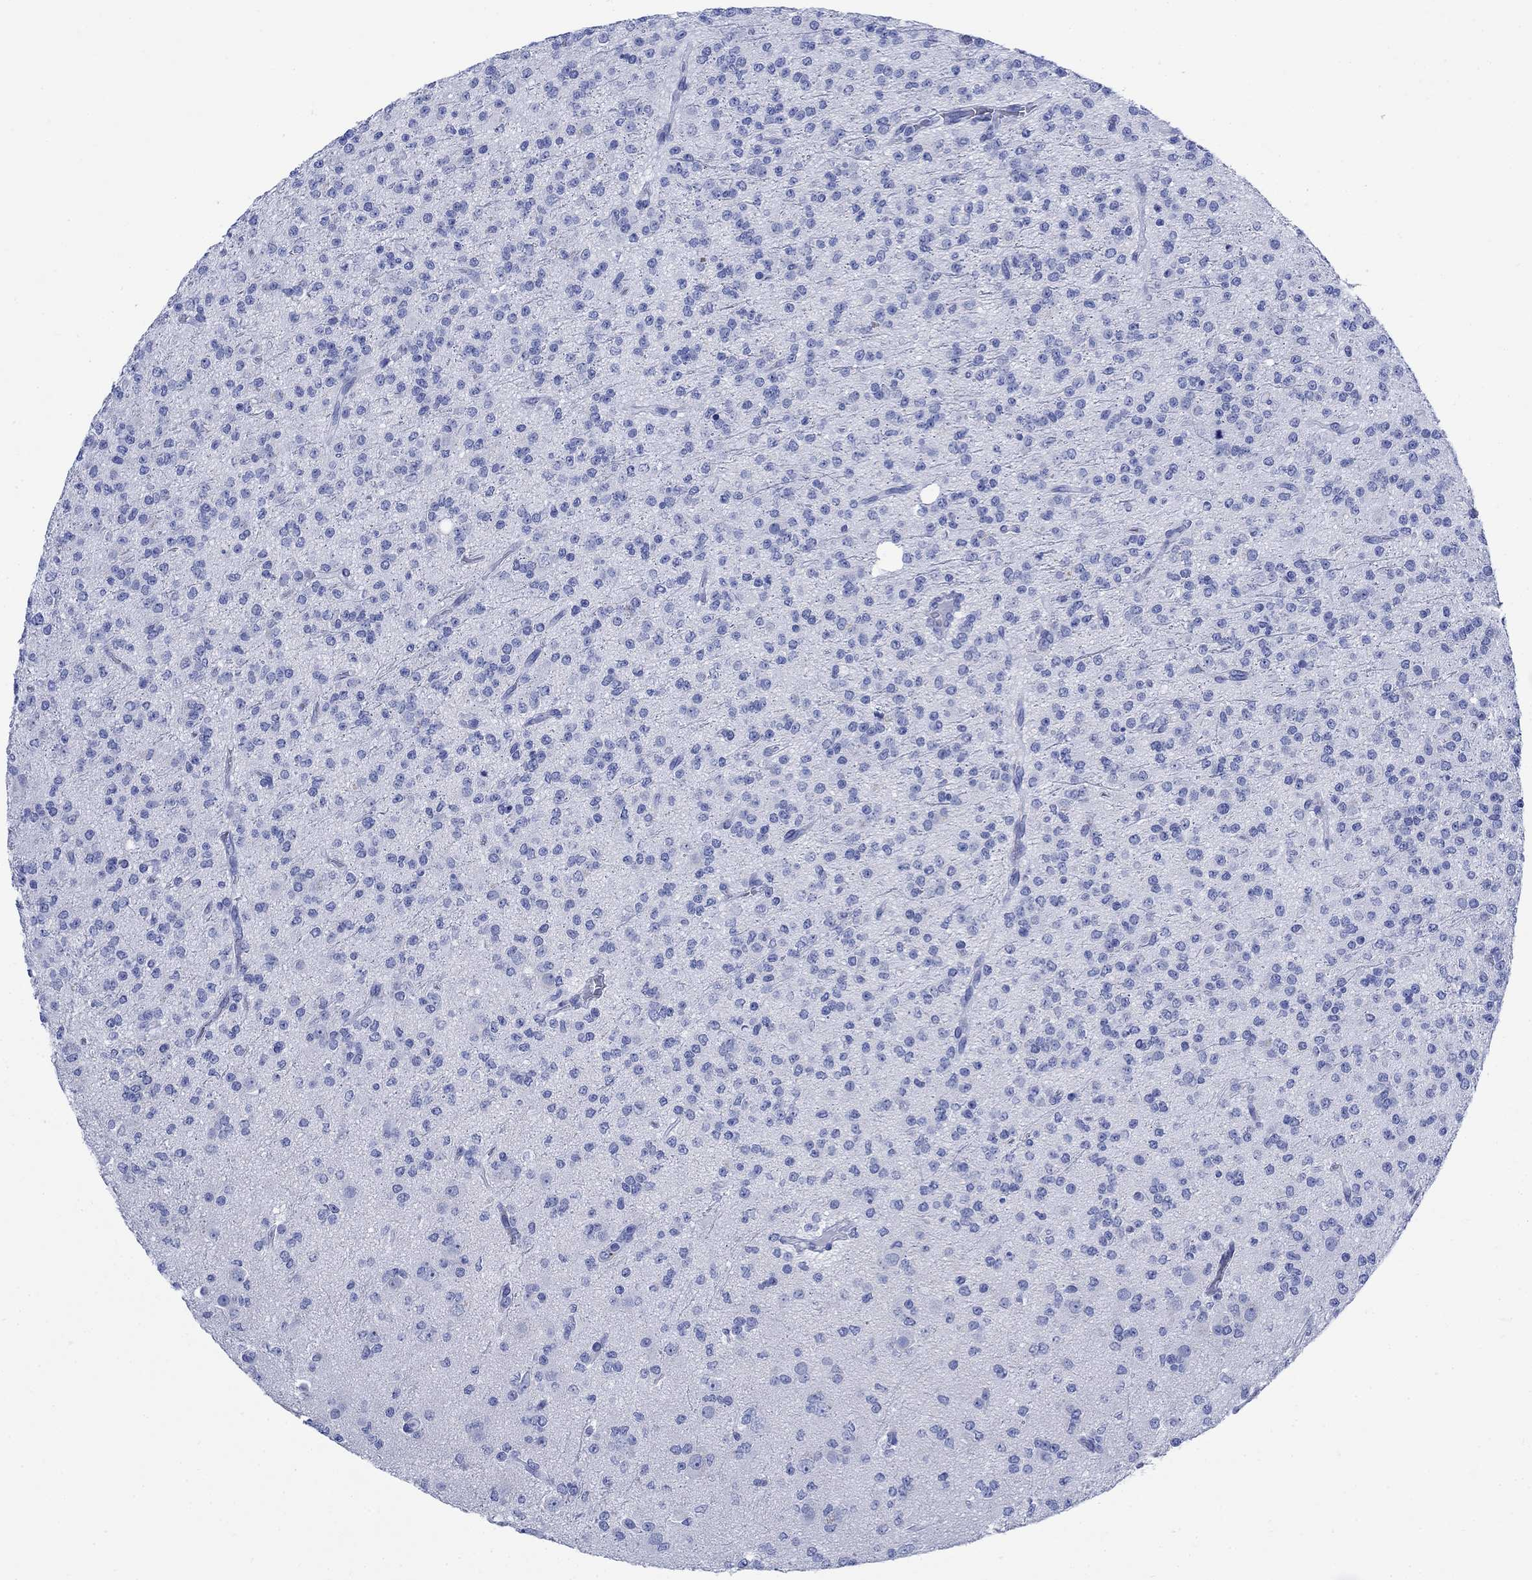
{"staining": {"intensity": "negative", "quantity": "none", "location": "none"}, "tissue": "glioma", "cell_type": "Tumor cells", "image_type": "cancer", "snomed": [{"axis": "morphology", "description": "Glioma, malignant, Low grade"}, {"axis": "topography", "description": "Brain"}], "caption": "Malignant low-grade glioma stained for a protein using immunohistochemistry (IHC) exhibits no positivity tumor cells.", "gene": "MYL1", "patient": {"sex": "male", "age": 27}}